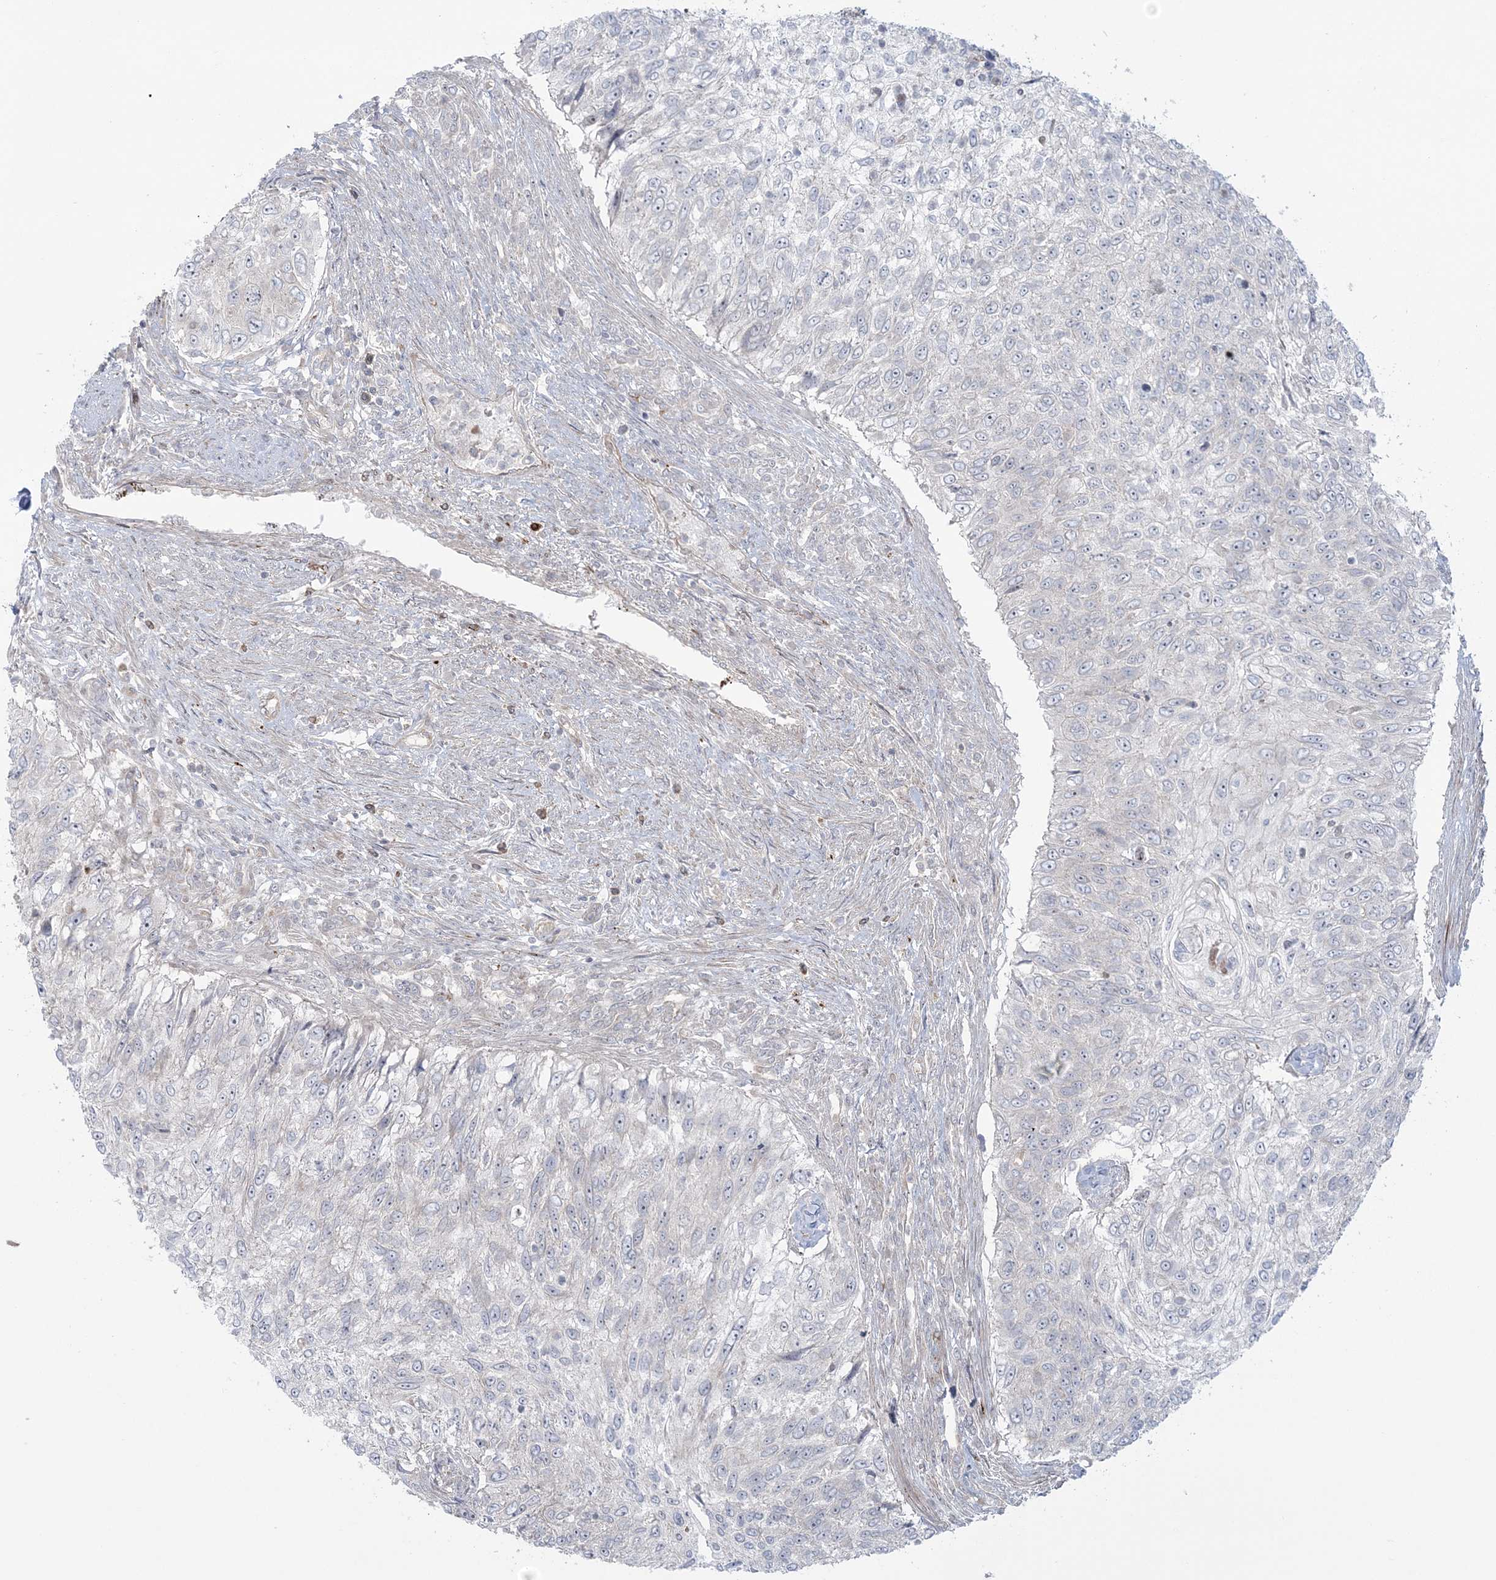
{"staining": {"intensity": "negative", "quantity": "none", "location": "none"}, "tissue": "urothelial cancer", "cell_type": "Tumor cells", "image_type": "cancer", "snomed": [{"axis": "morphology", "description": "Urothelial carcinoma, High grade"}, {"axis": "topography", "description": "Urinary bladder"}], "caption": "Micrograph shows no significant protein staining in tumor cells of urothelial cancer. (DAB IHC, high magnification).", "gene": "NUDT9", "patient": {"sex": "female", "age": 60}}